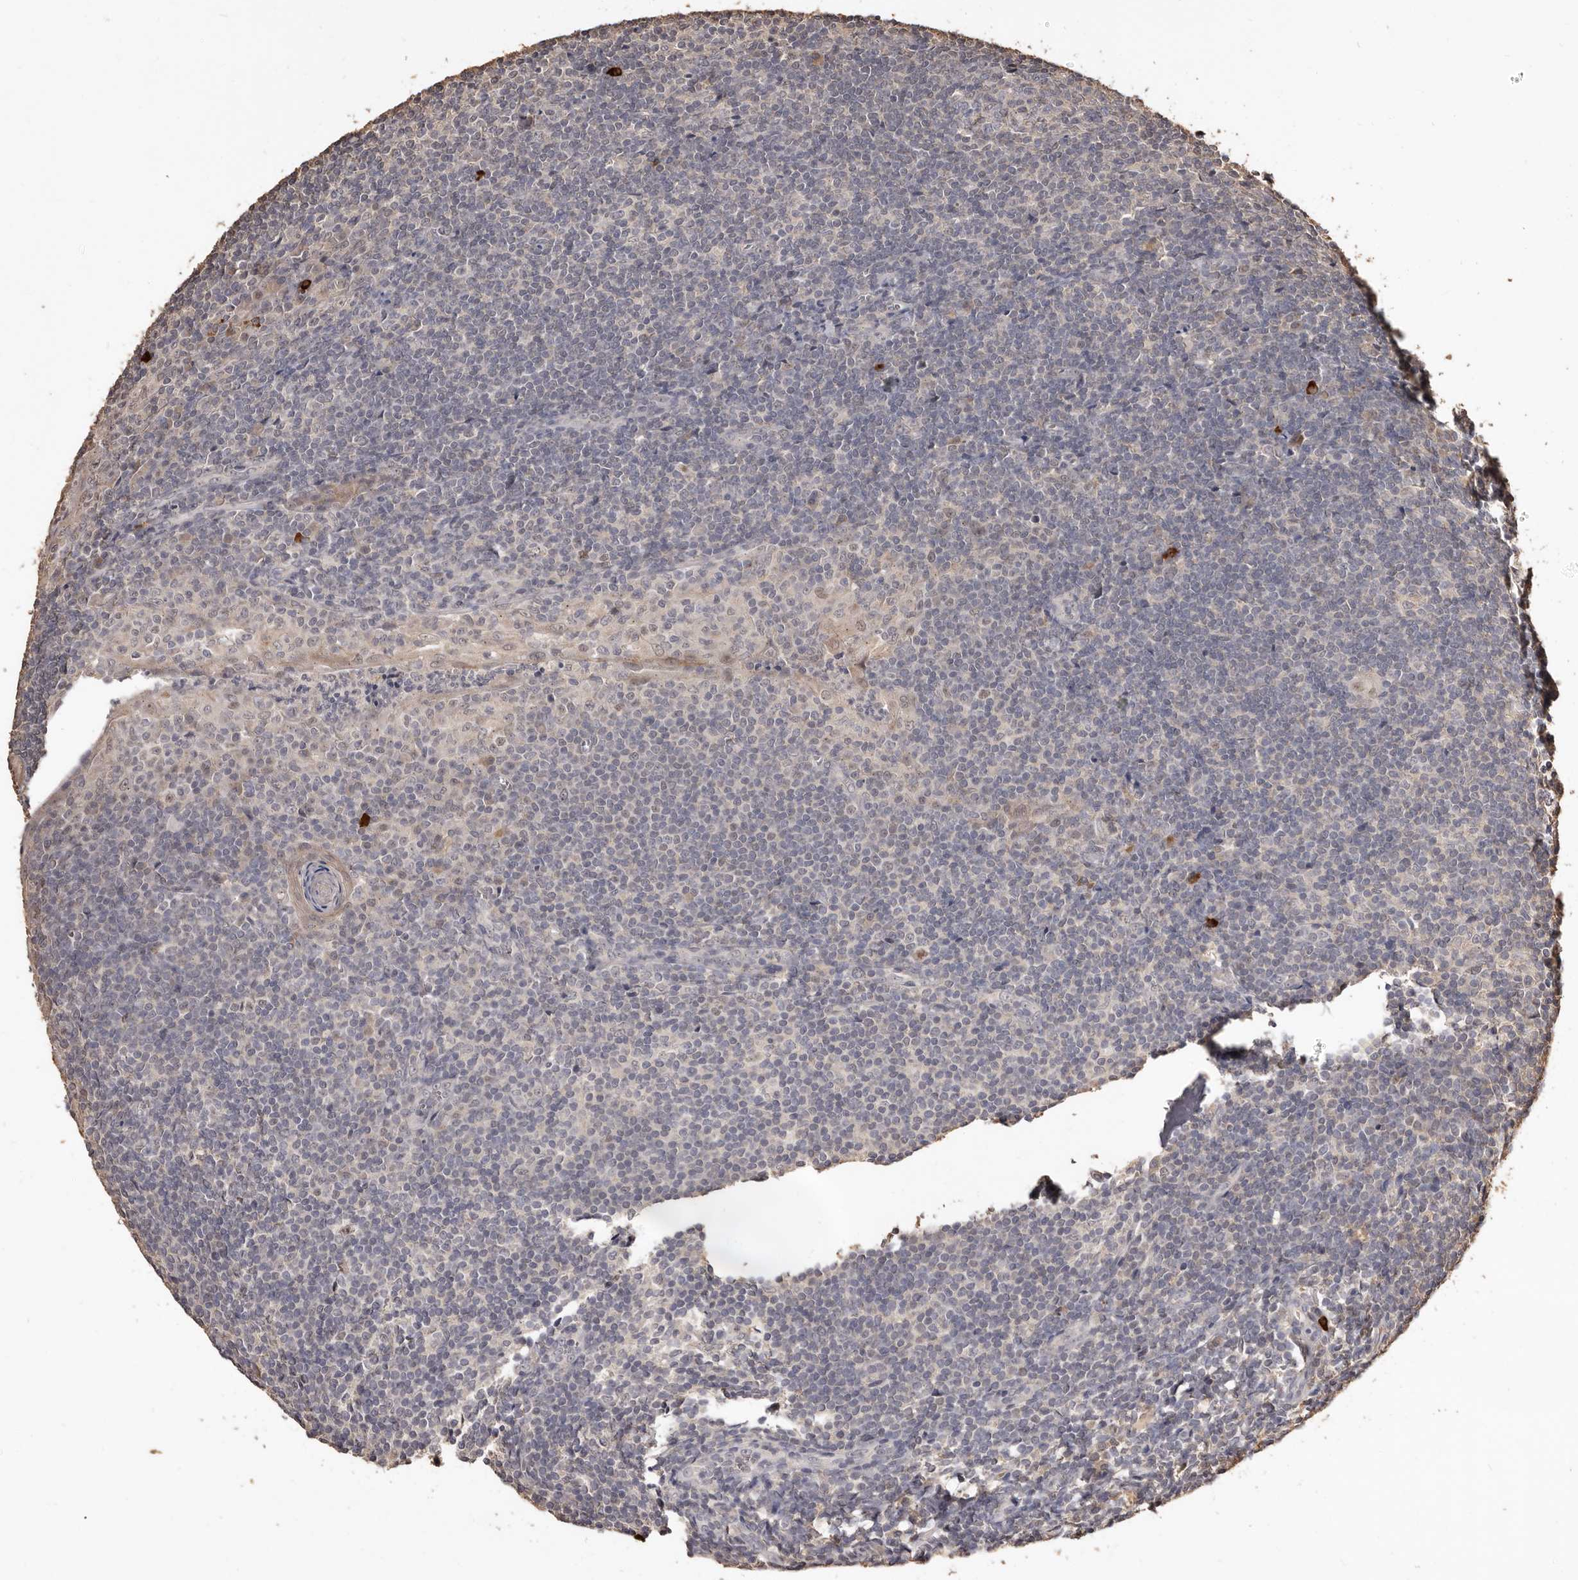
{"staining": {"intensity": "negative", "quantity": "none", "location": "none"}, "tissue": "tonsil", "cell_type": "Germinal center cells", "image_type": "normal", "snomed": [{"axis": "morphology", "description": "Normal tissue, NOS"}, {"axis": "topography", "description": "Tonsil"}], "caption": "This histopathology image is of benign tonsil stained with immunohistochemistry (IHC) to label a protein in brown with the nuclei are counter-stained blue. There is no positivity in germinal center cells. Nuclei are stained in blue.", "gene": "INAVA", "patient": {"sex": "male", "age": 37}}